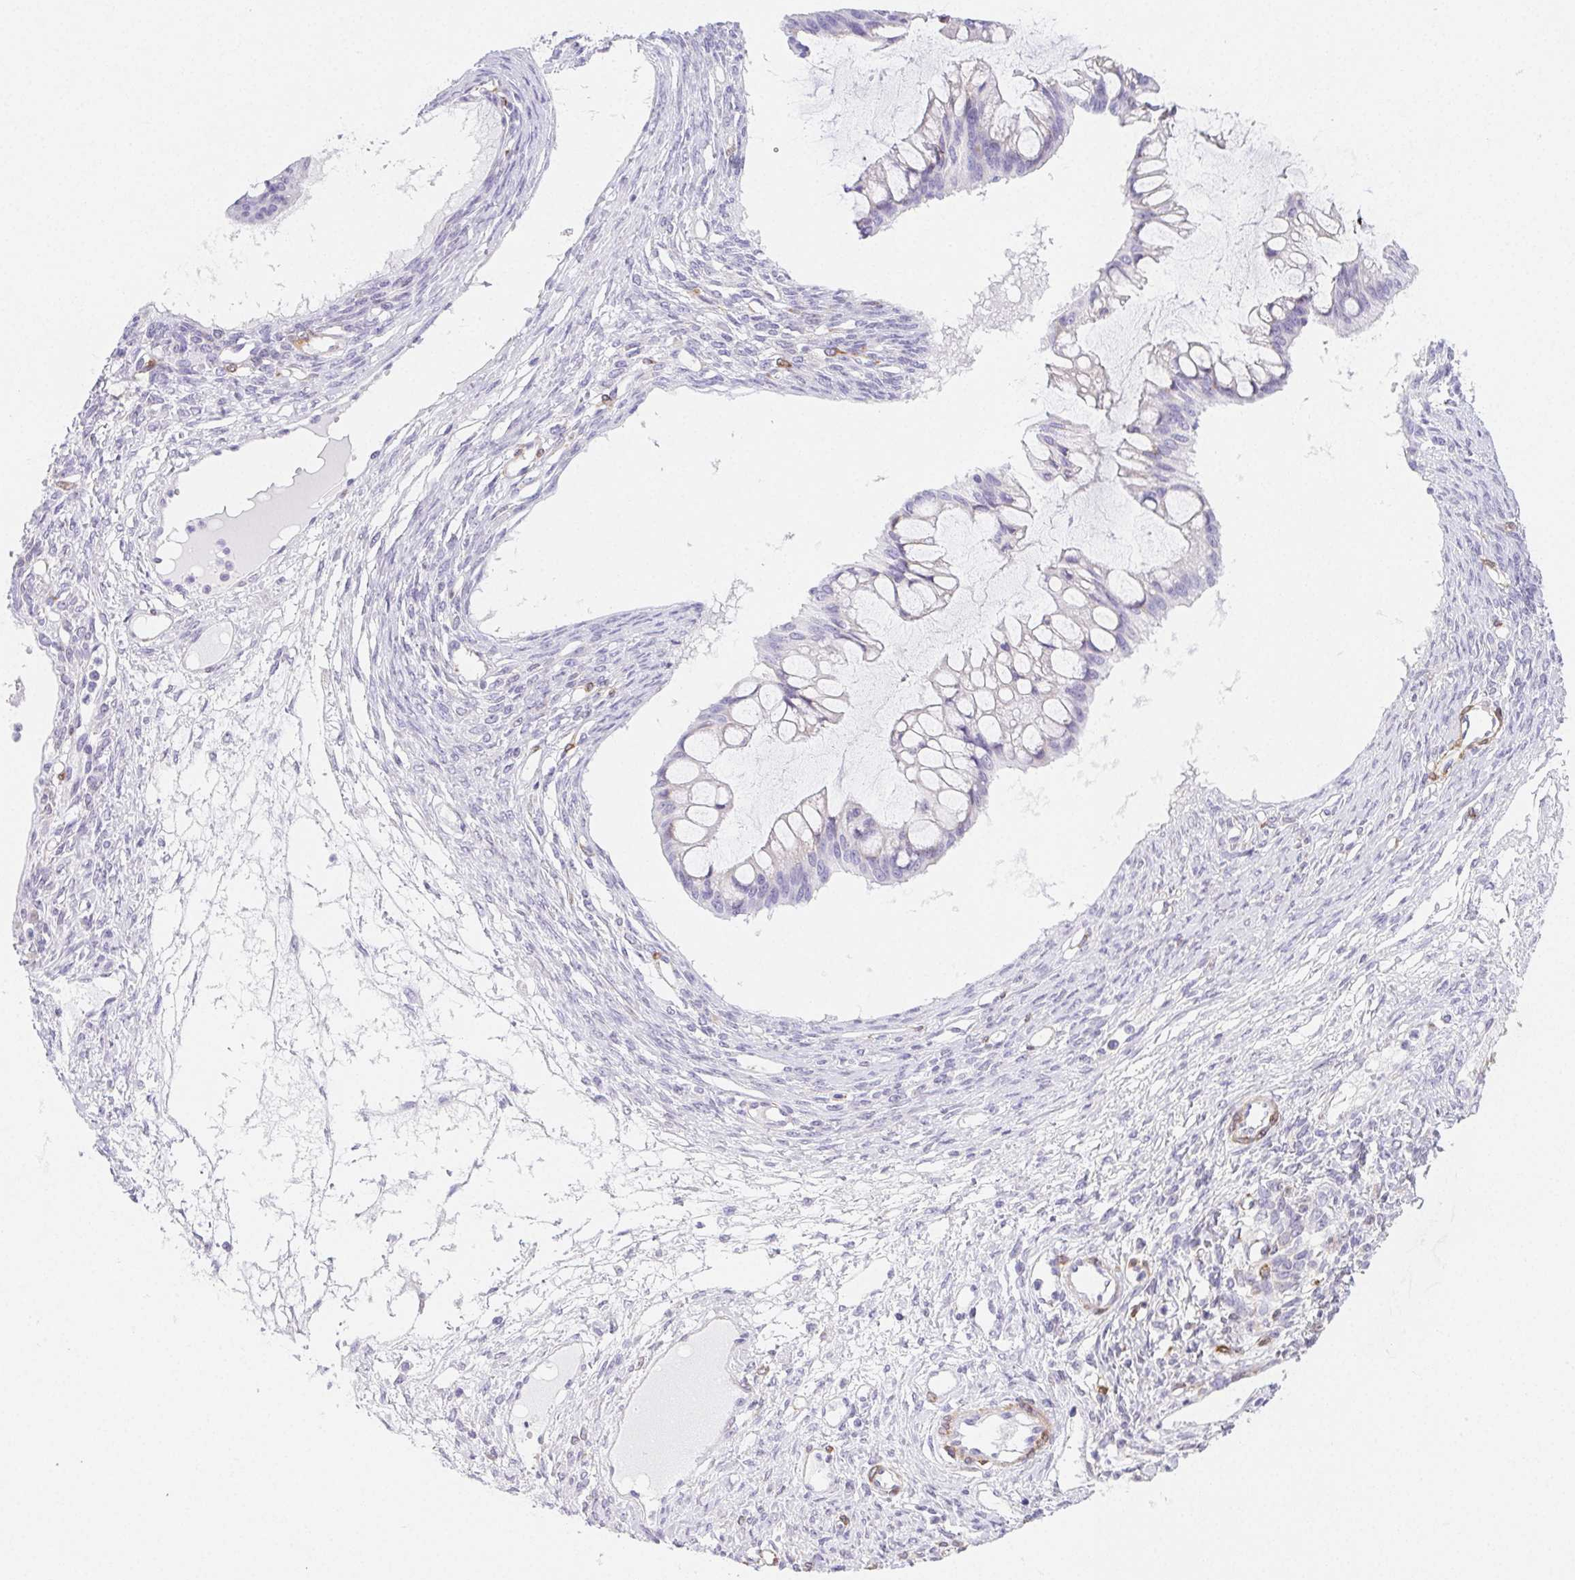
{"staining": {"intensity": "negative", "quantity": "none", "location": "none"}, "tissue": "ovarian cancer", "cell_type": "Tumor cells", "image_type": "cancer", "snomed": [{"axis": "morphology", "description": "Cystadenocarcinoma, mucinous, NOS"}, {"axis": "topography", "description": "Ovary"}], "caption": "DAB (3,3'-diaminobenzidine) immunohistochemical staining of human mucinous cystadenocarcinoma (ovarian) displays no significant expression in tumor cells.", "gene": "HRC", "patient": {"sex": "female", "age": 73}}